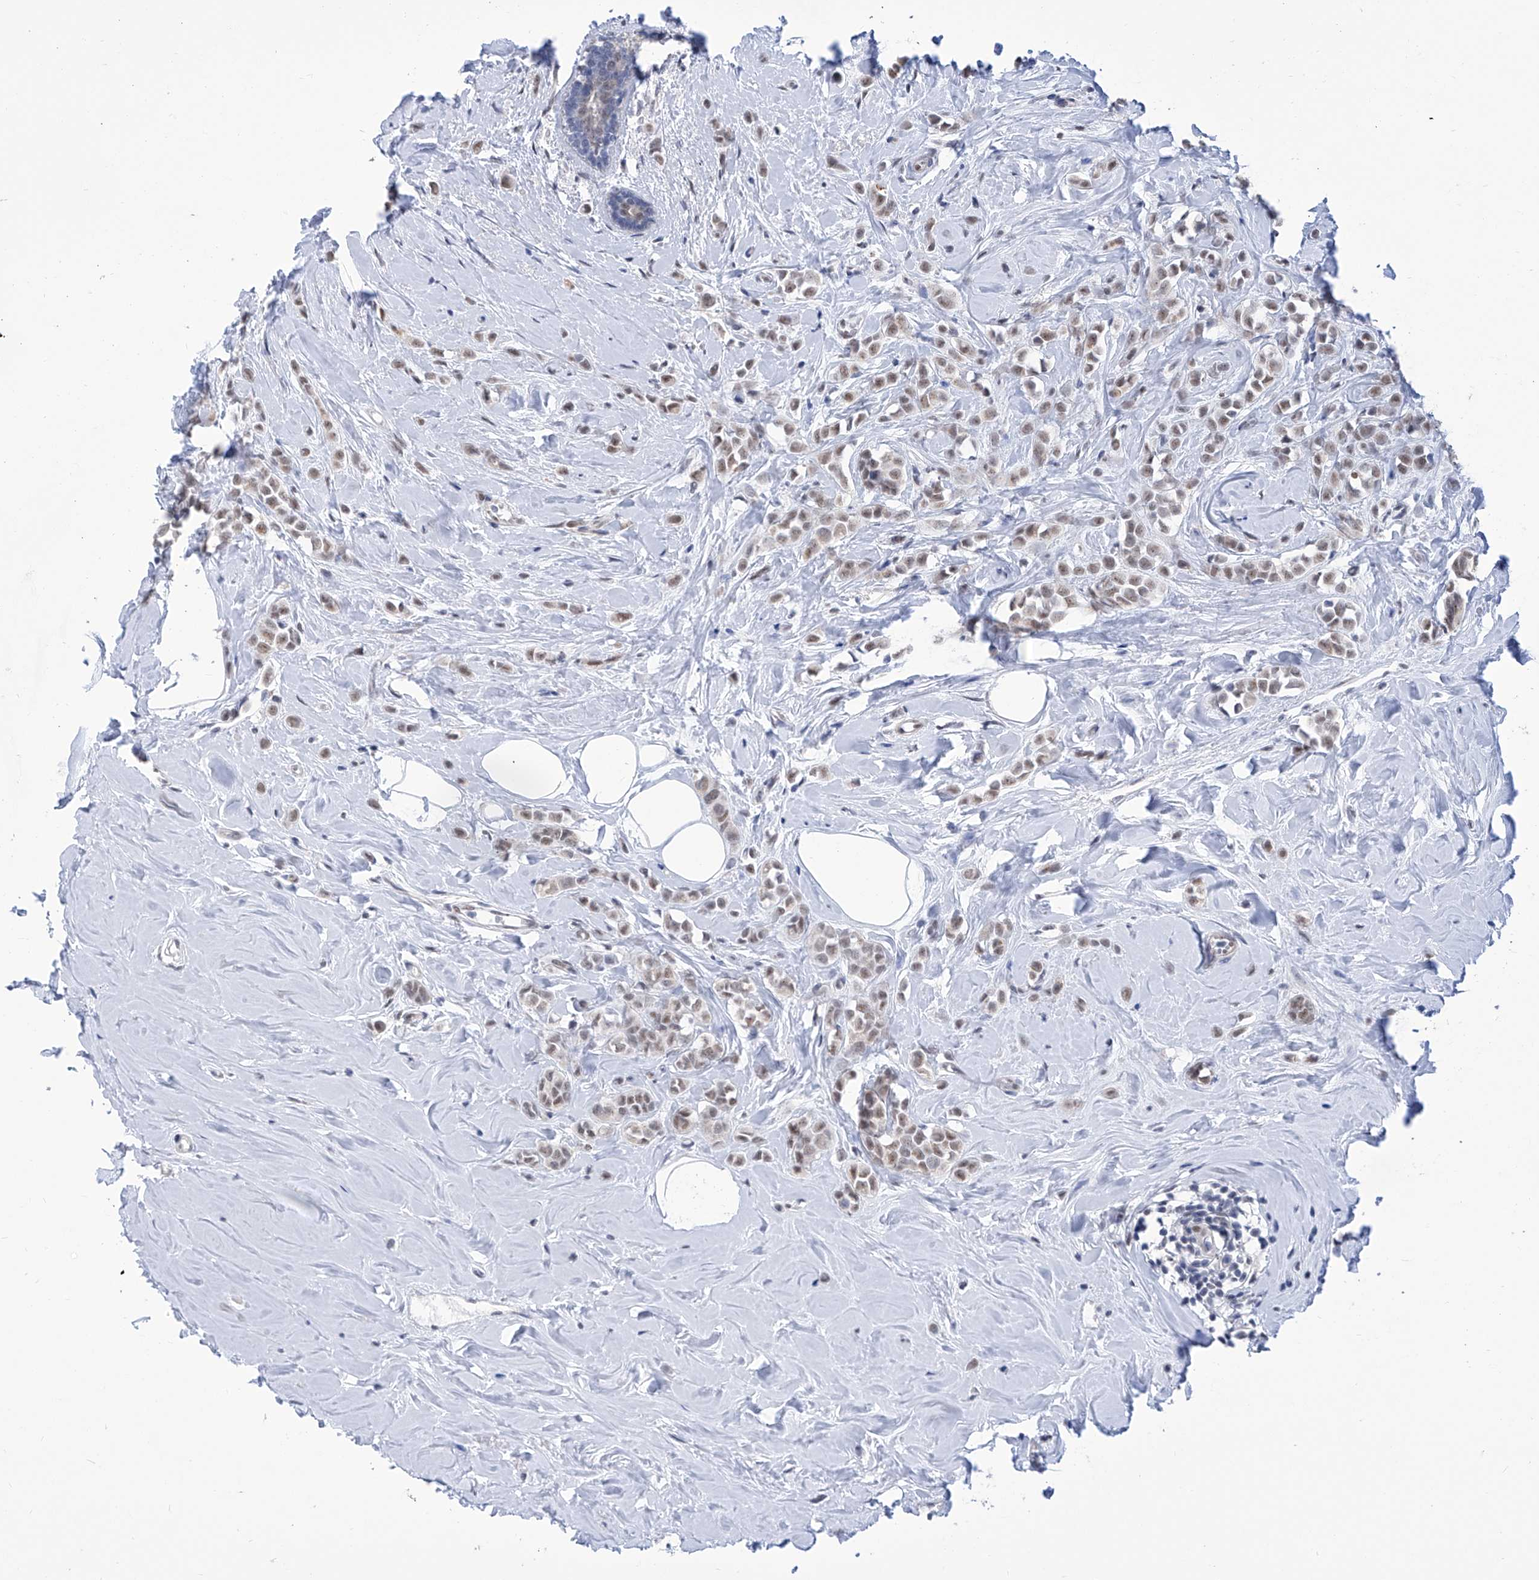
{"staining": {"intensity": "weak", "quantity": ">75%", "location": "nuclear"}, "tissue": "breast cancer", "cell_type": "Tumor cells", "image_type": "cancer", "snomed": [{"axis": "morphology", "description": "Lobular carcinoma"}, {"axis": "topography", "description": "Breast"}], "caption": "Tumor cells show low levels of weak nuclear staining in about >75% of cells in human breast cancer.", "gene": "SART1", "patient": {"sex": "female", "age": 47}}